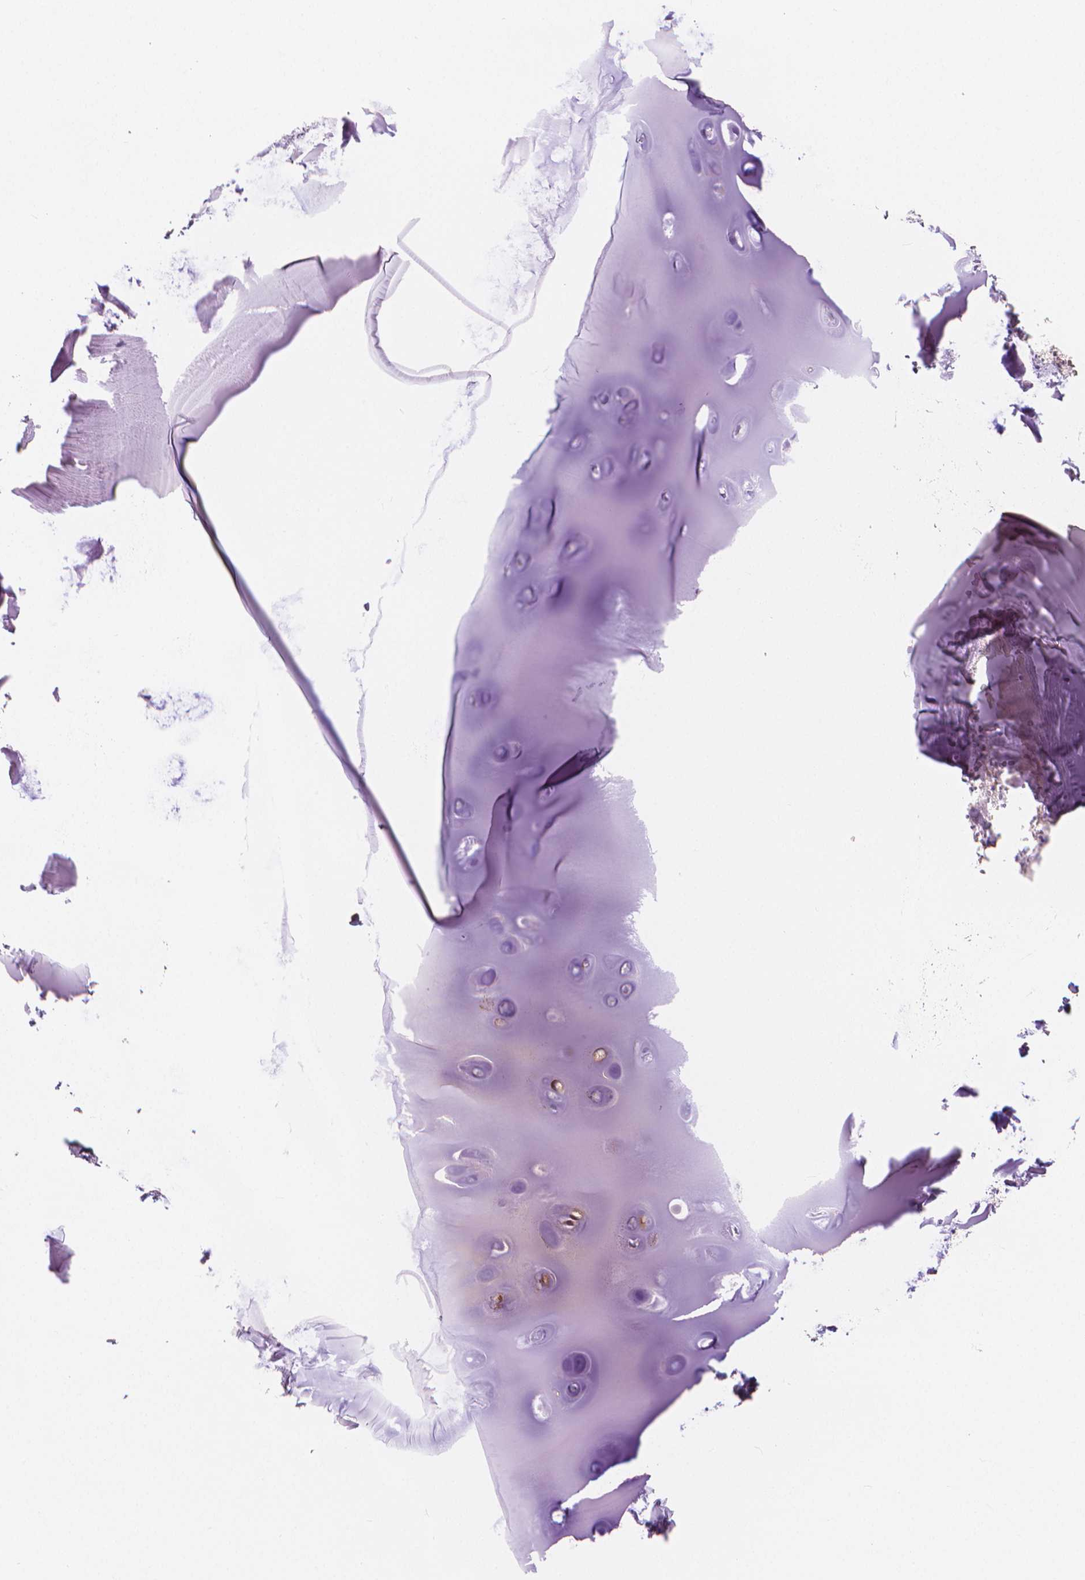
{"staining": {"intensity": "negative", "quantity": "none", "location": "none"}, "tissue": "adipose tissue", "cell_type": "Adipocytes", "image_type": "normal", "snomed": [{"axis": "morphology", "description": "Normal tissue, NOS"}, {"axis": "morphology", "description": "Squamous cell carcinoma, NOS"}, {"axis": "topography", "description": "Cartilage tissue"}, {"axis": "topography", "description": "Head-Neck"}], "caption": "DAB (3,3'-diaminobenzidine) immunohistochemical staining of unremarkable adipose tissue displays no significant staining in adipocytes. (DAB IHC visualized using brightfield microscopy, high magnification).", "gene": "APOA4", "patient": {"sex": "male", "age": 57}}